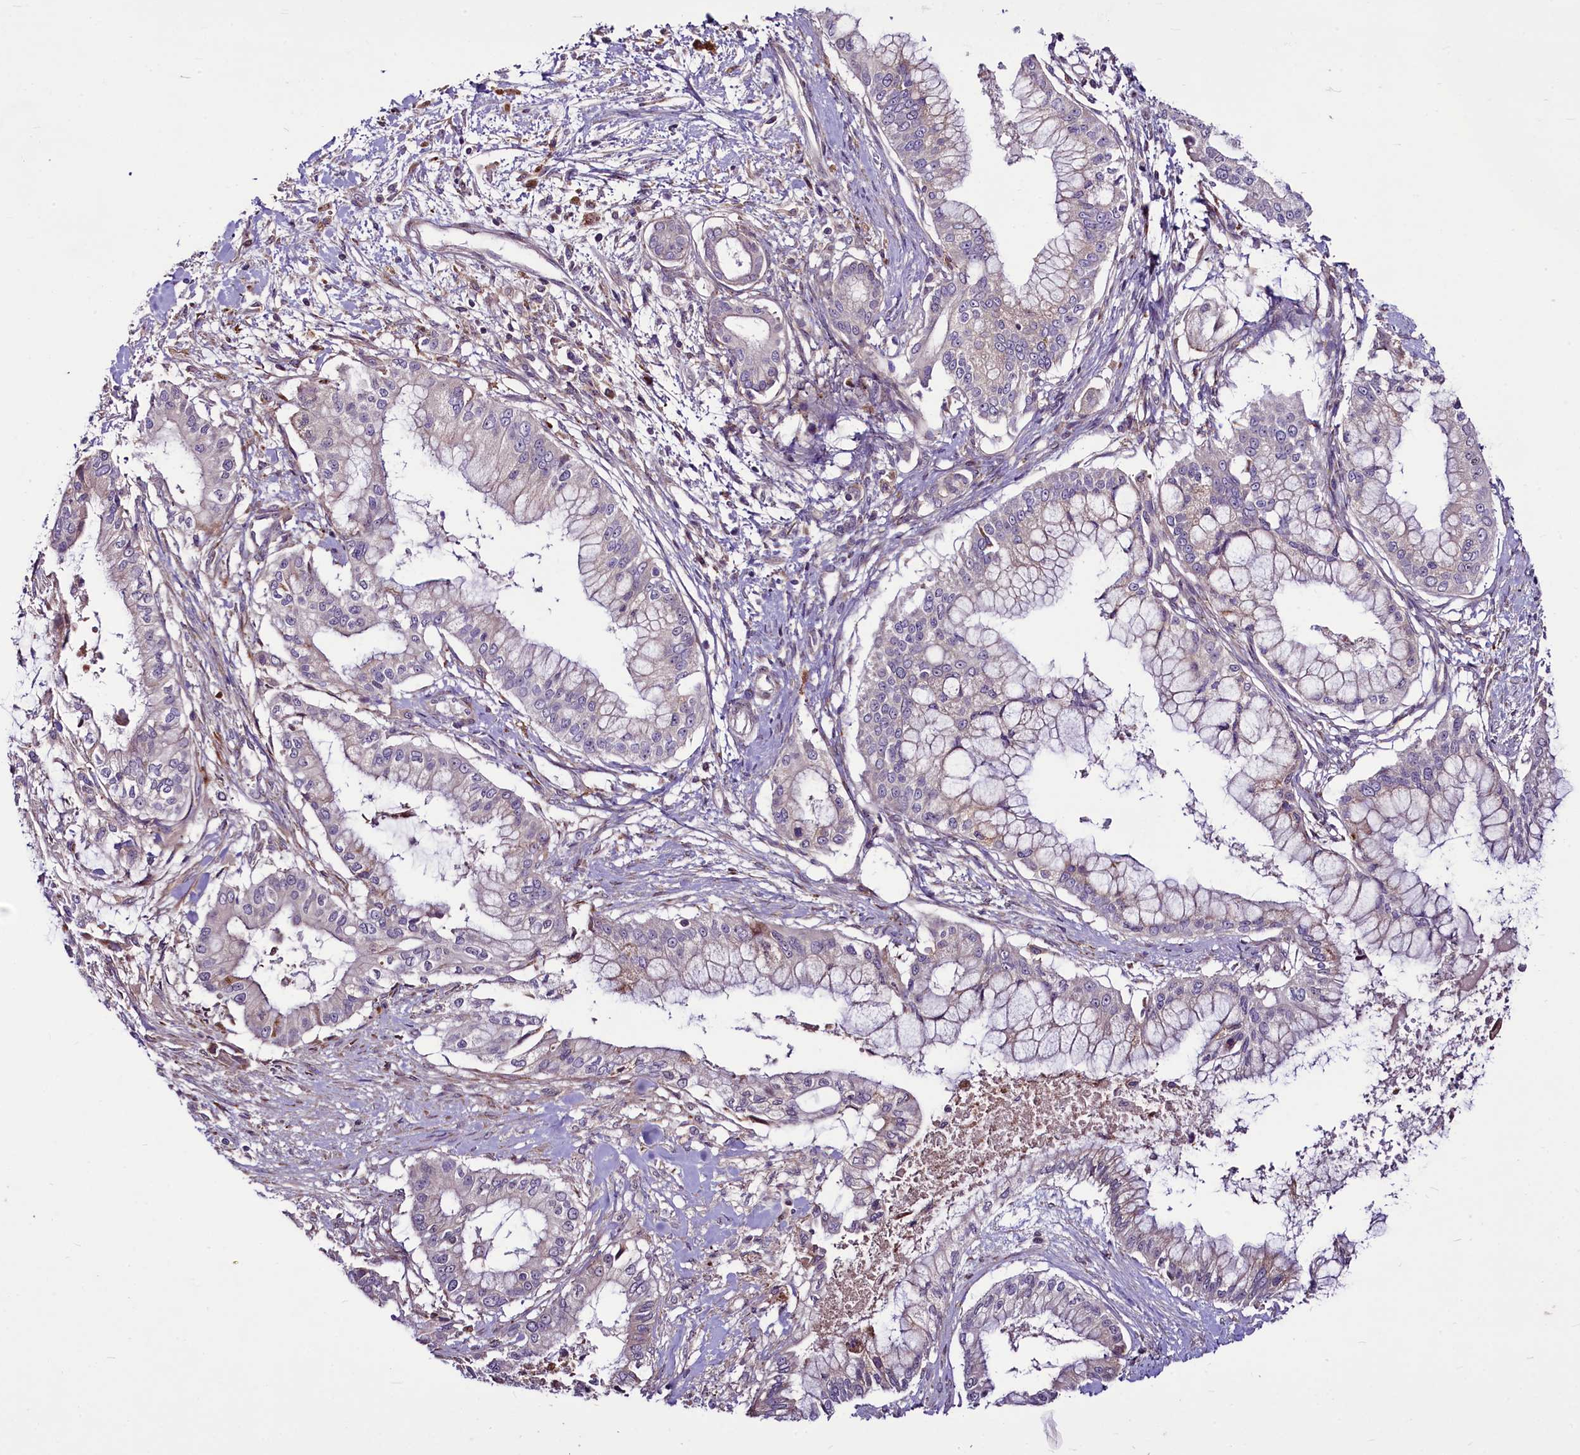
{"staining": {"intensity": "negative", "quantity": "none", "location": "none"}, "tissue": "pancreatic cancer", "cell_type": "Tumor cells", "image_type": "cancer", "snomed": [{"axis": "morphology", "description": "Adenocarcinoma, NOS"}, {"axis": "topography", "description": "Pancreas"}], "caption": "Micrograph shows no protein positivity in tumor cells of adenocarcinoma (pancreatic) tissue. Nuclei are stained in blue.", "gene": "RSBN1", "patient": {"sex": "male", "age": 46}}